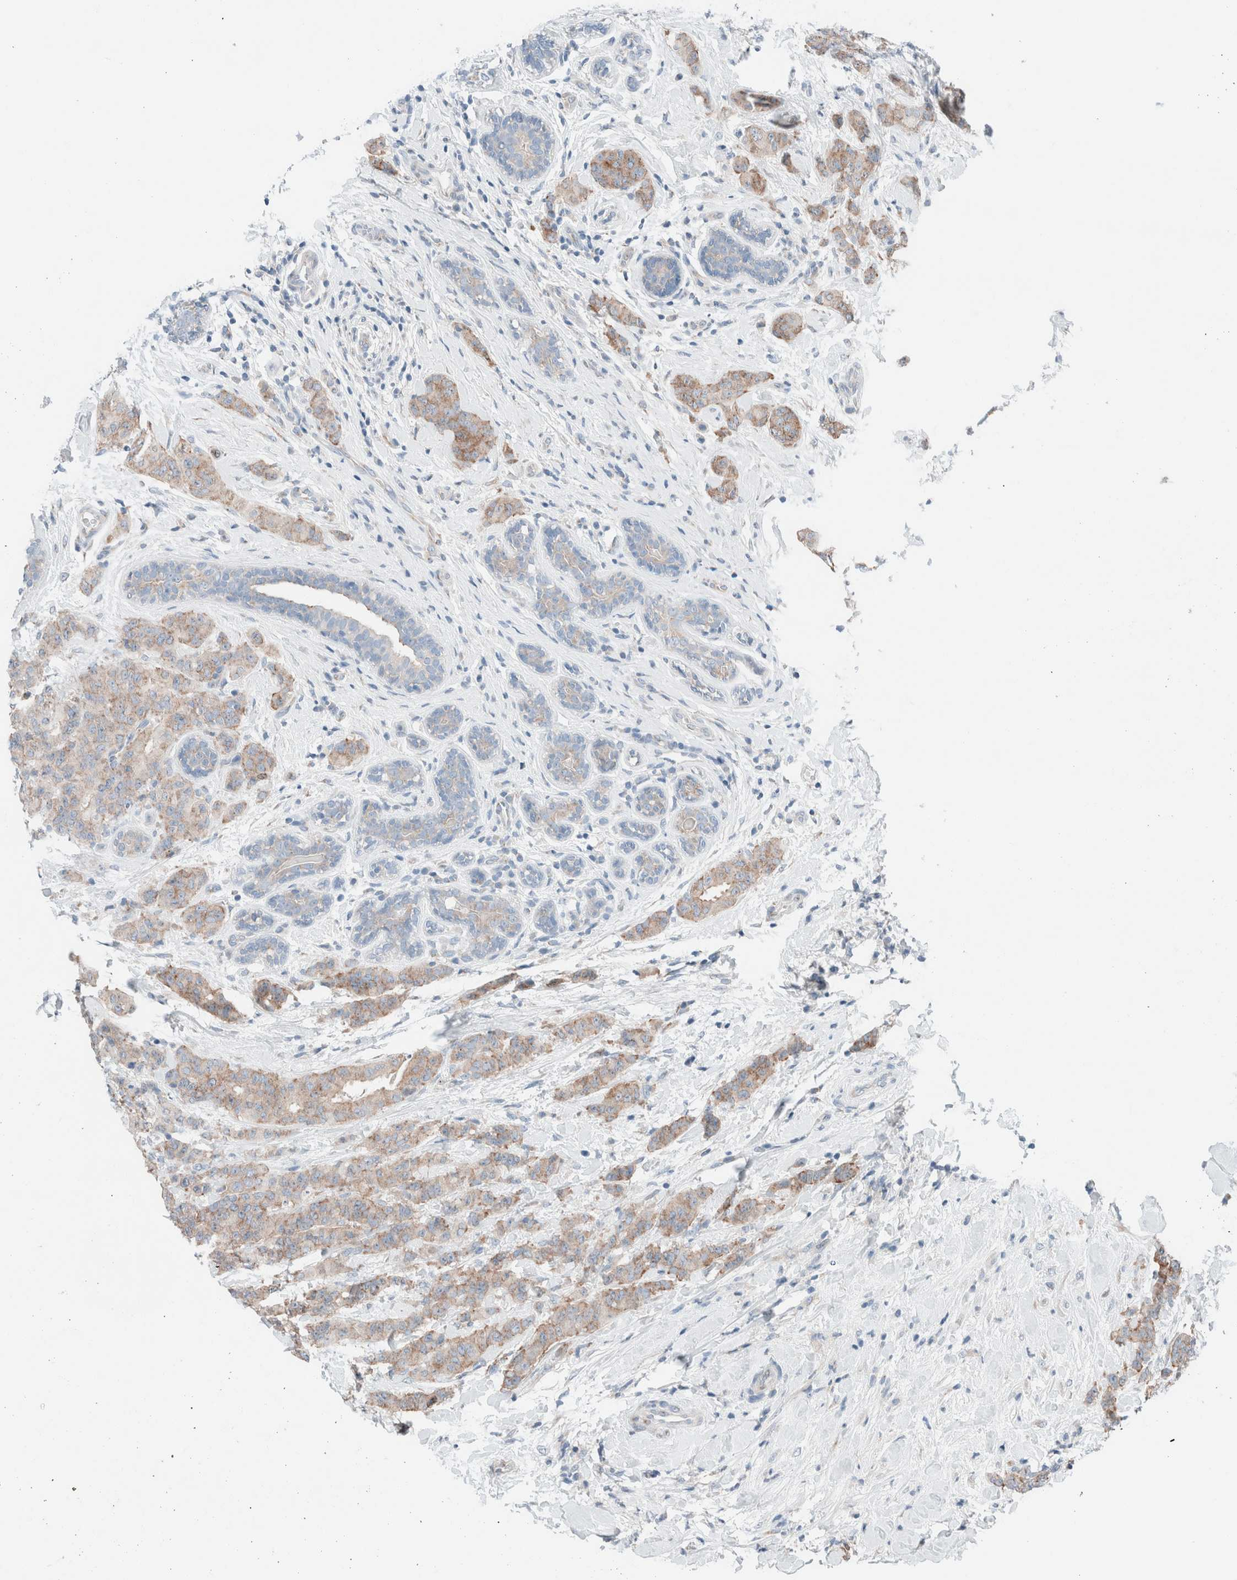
{"staining": {"intensity": "moderate", "quantity": ">75%", "location": "cytoplasmic/membranous"}, "tissue": "breast cancer", "cell_type": "Tumor cells", "image_type": "cancer", "snomed": [{"axis": "morphology", "description": "Normal tissue, NOS"}, {"axis": "morphology", "description": "Duct carcinoma"}, {"axis": "topography", "description": "Breast"}], "caption": "The immunohistochemical stain highlights moderate cytoplasmic/membranous expression in tumor cells of infiltrating ductal carcinoma (breast) tissue.", "gene": "CASC3", "patient": {"sex": "female", "age": 40}}